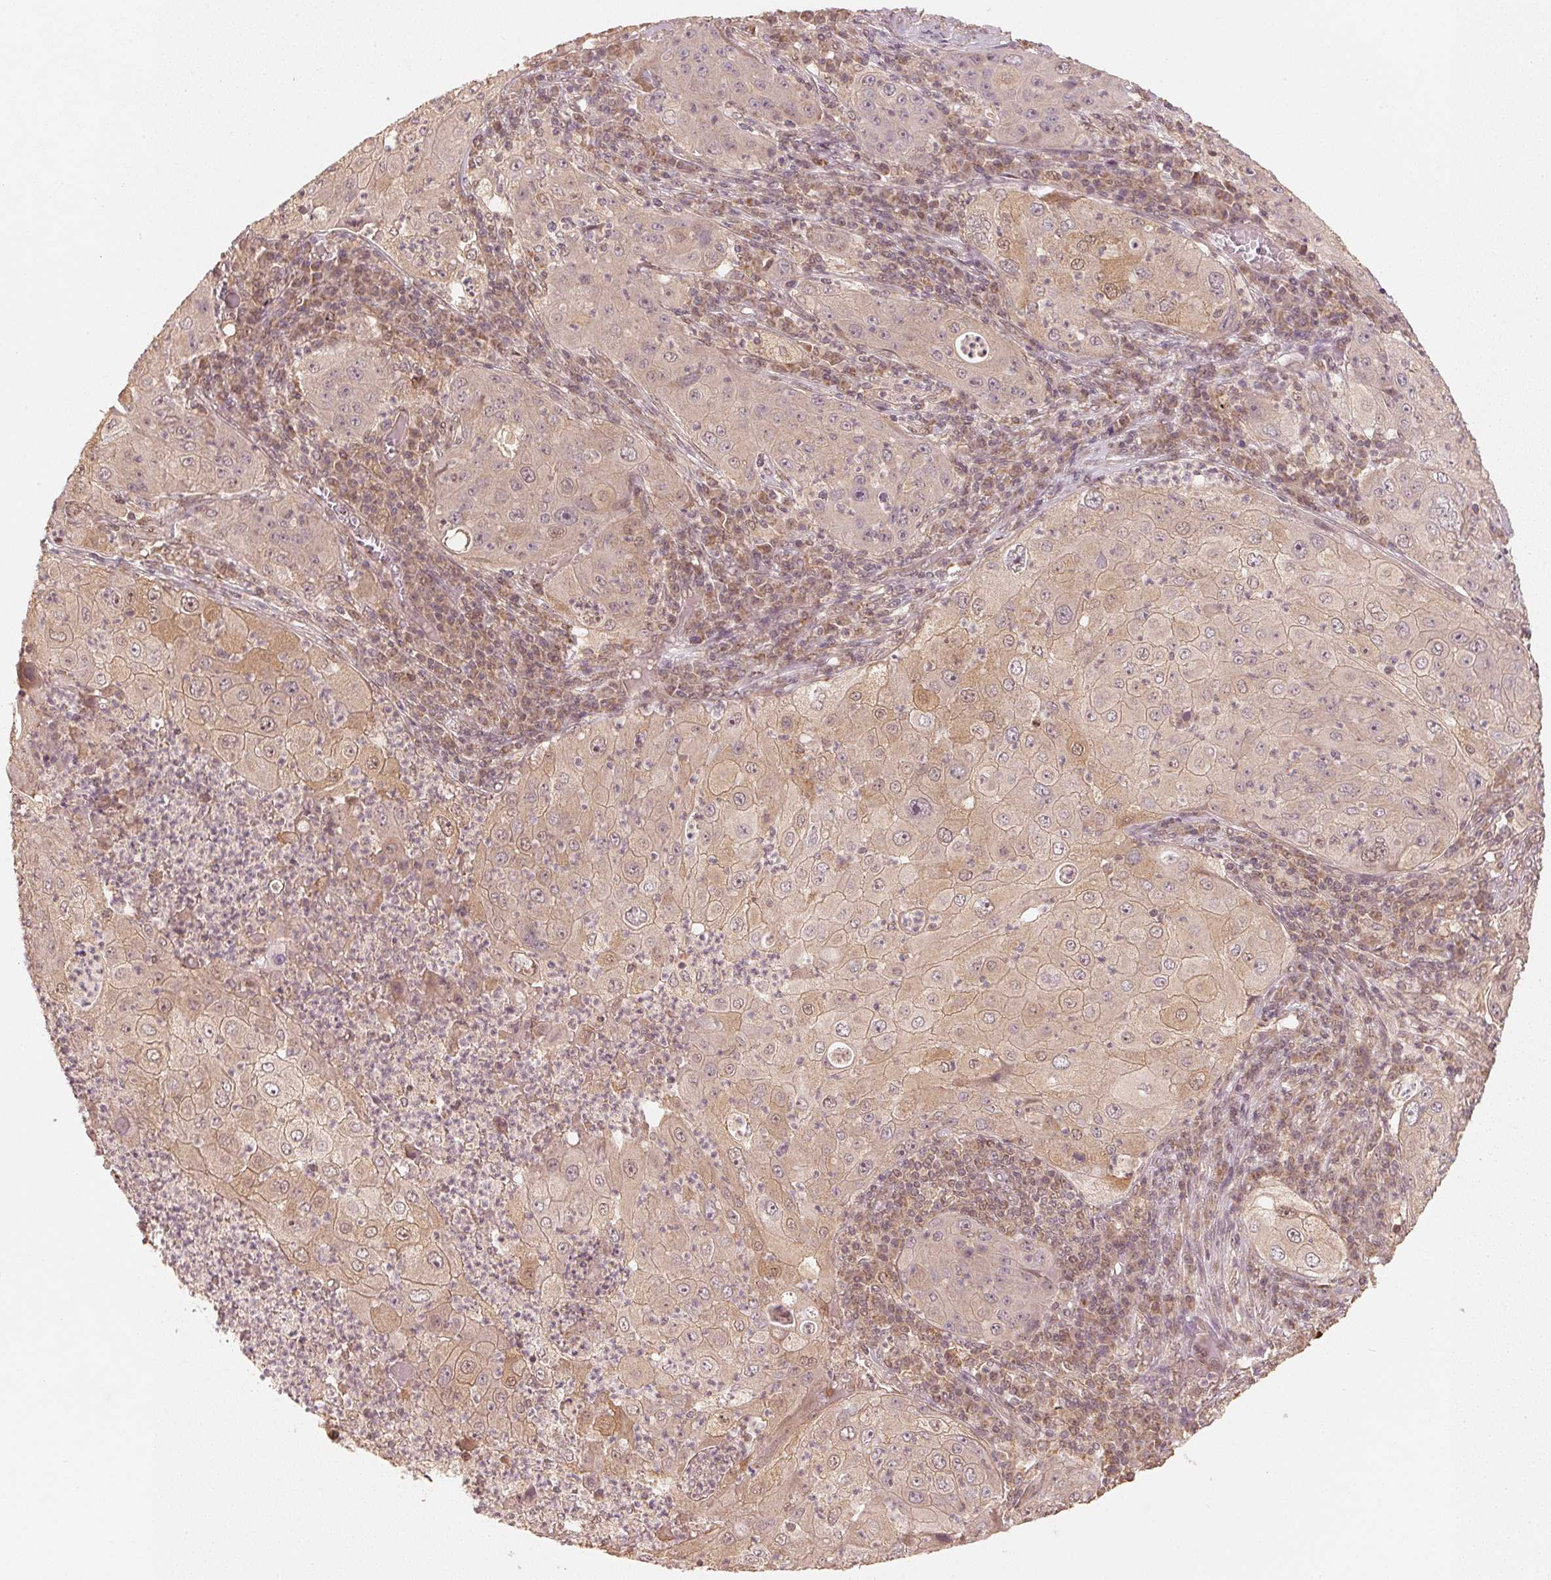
{"staining": {"intensity": "weak", "quantity": "25%-75%", "location": "cytoplasmic/membranous,nuclear"}, "tissue": "lung cancer", "cell_type": "Tumor cells", "image_type": "cancer", "snomed": [{"axis": "morphology", "description": "Squamous cell carcinoma, NOS"}, {"axis": "topography", "description": "Lung"}], "caption": "Lung cancer stained for a protein shows weak cytoplasmic/membranous and nuclear positivity in tumor cells. The protein is shown in brown color, while the nuclei are stained blue.", "gene": "C2orf73", "patient": {"sex": "female", "age": 59}}